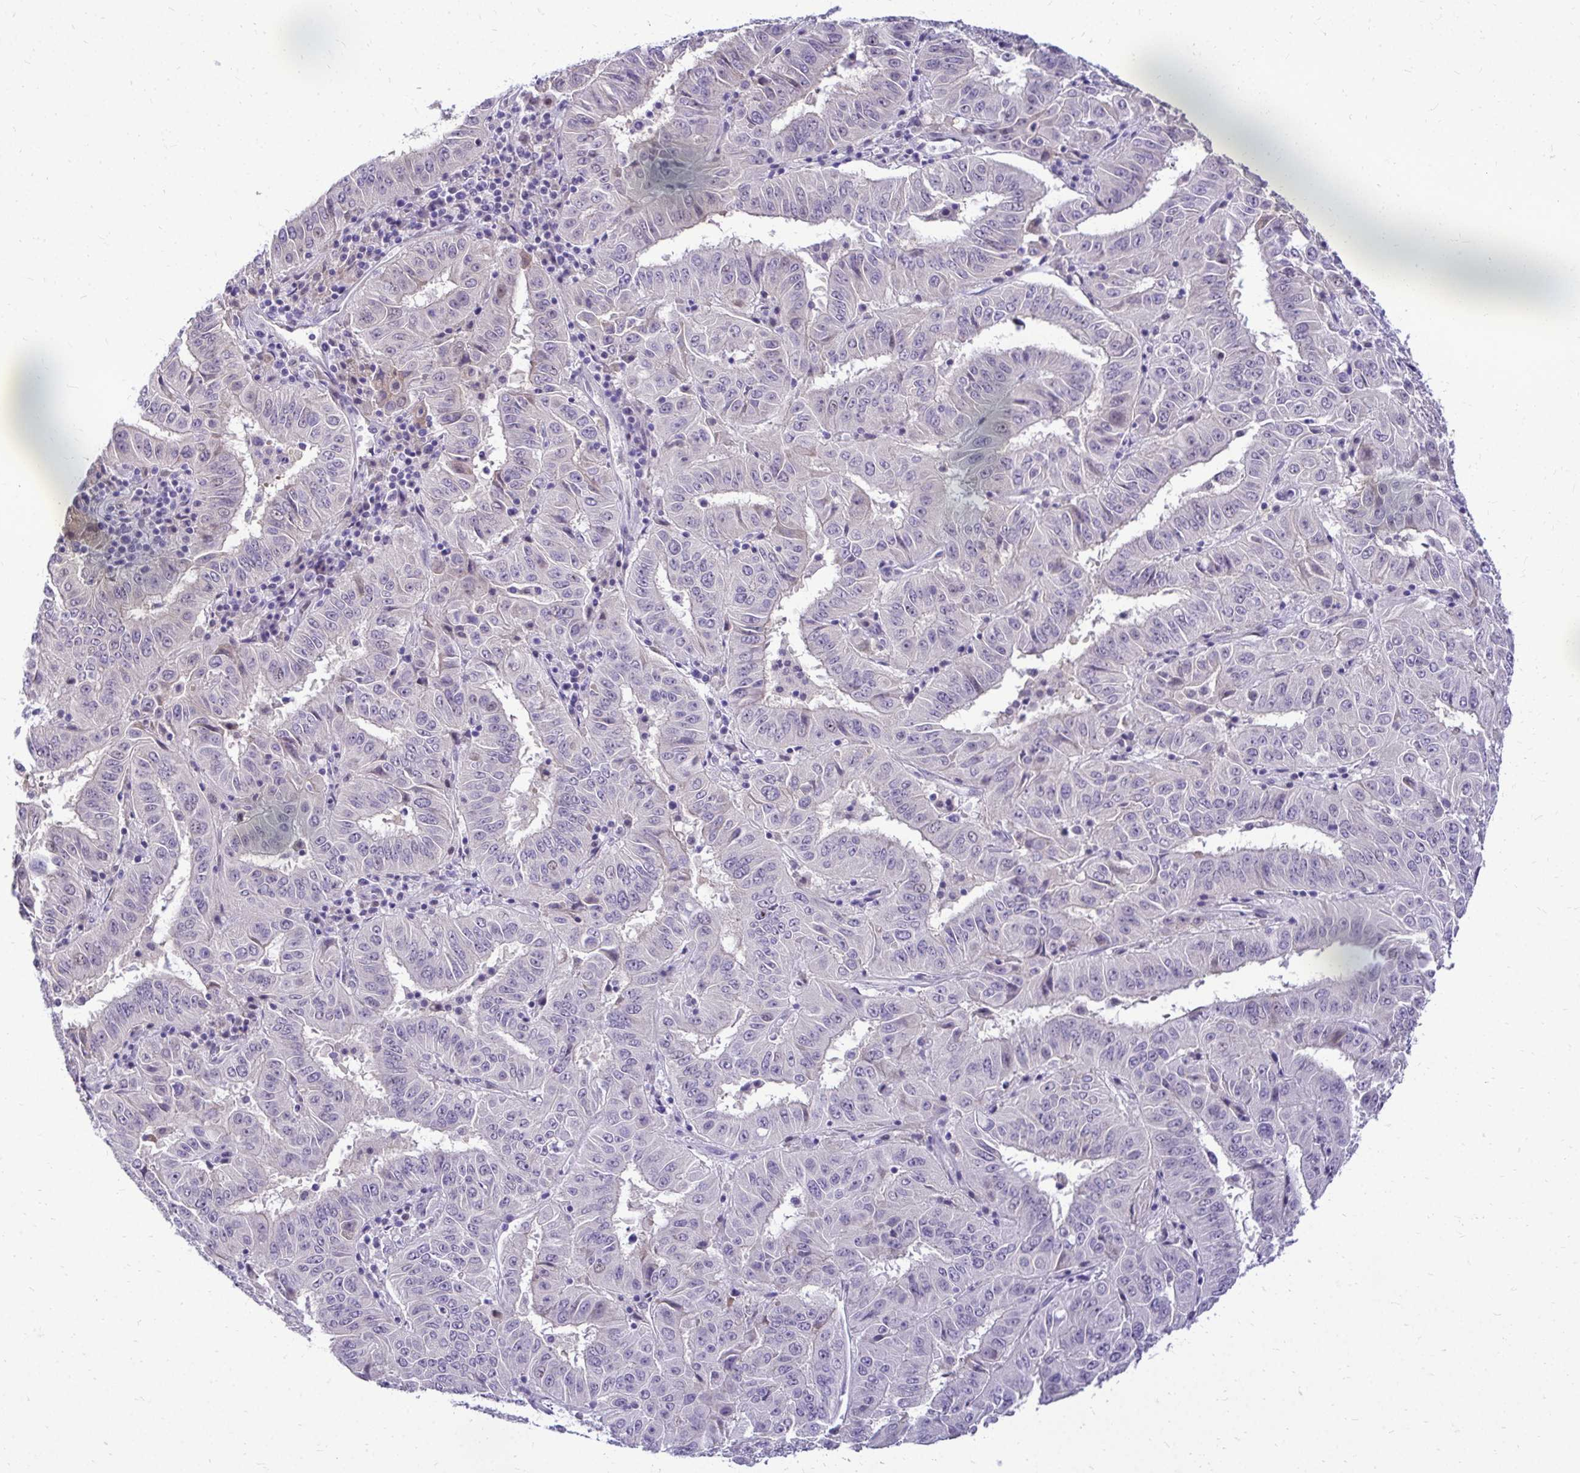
{"staining": {"intensity": "negative", "quantity": "none", "location": "none"}, "tissue": "pancreatic cancer", "cell_type": "Tumor cells", "image_type": "cancer", "snomed": [{"axis": "morphology", "description": "Adenocarcinoma, NOS"}, {"axis": "topography", "description": "Pancreas"}], "caption": "Tumor cells are negative for protein expression in human adenocarcinoma (pancreatic). (Brightfield microscopy of DAB (3,3'-diaminobenzidine) immunohistochemistry (IHC) at high magnification).", "gene": "ZSWIM9", "patient": {"sex": "male", "age": 63}}